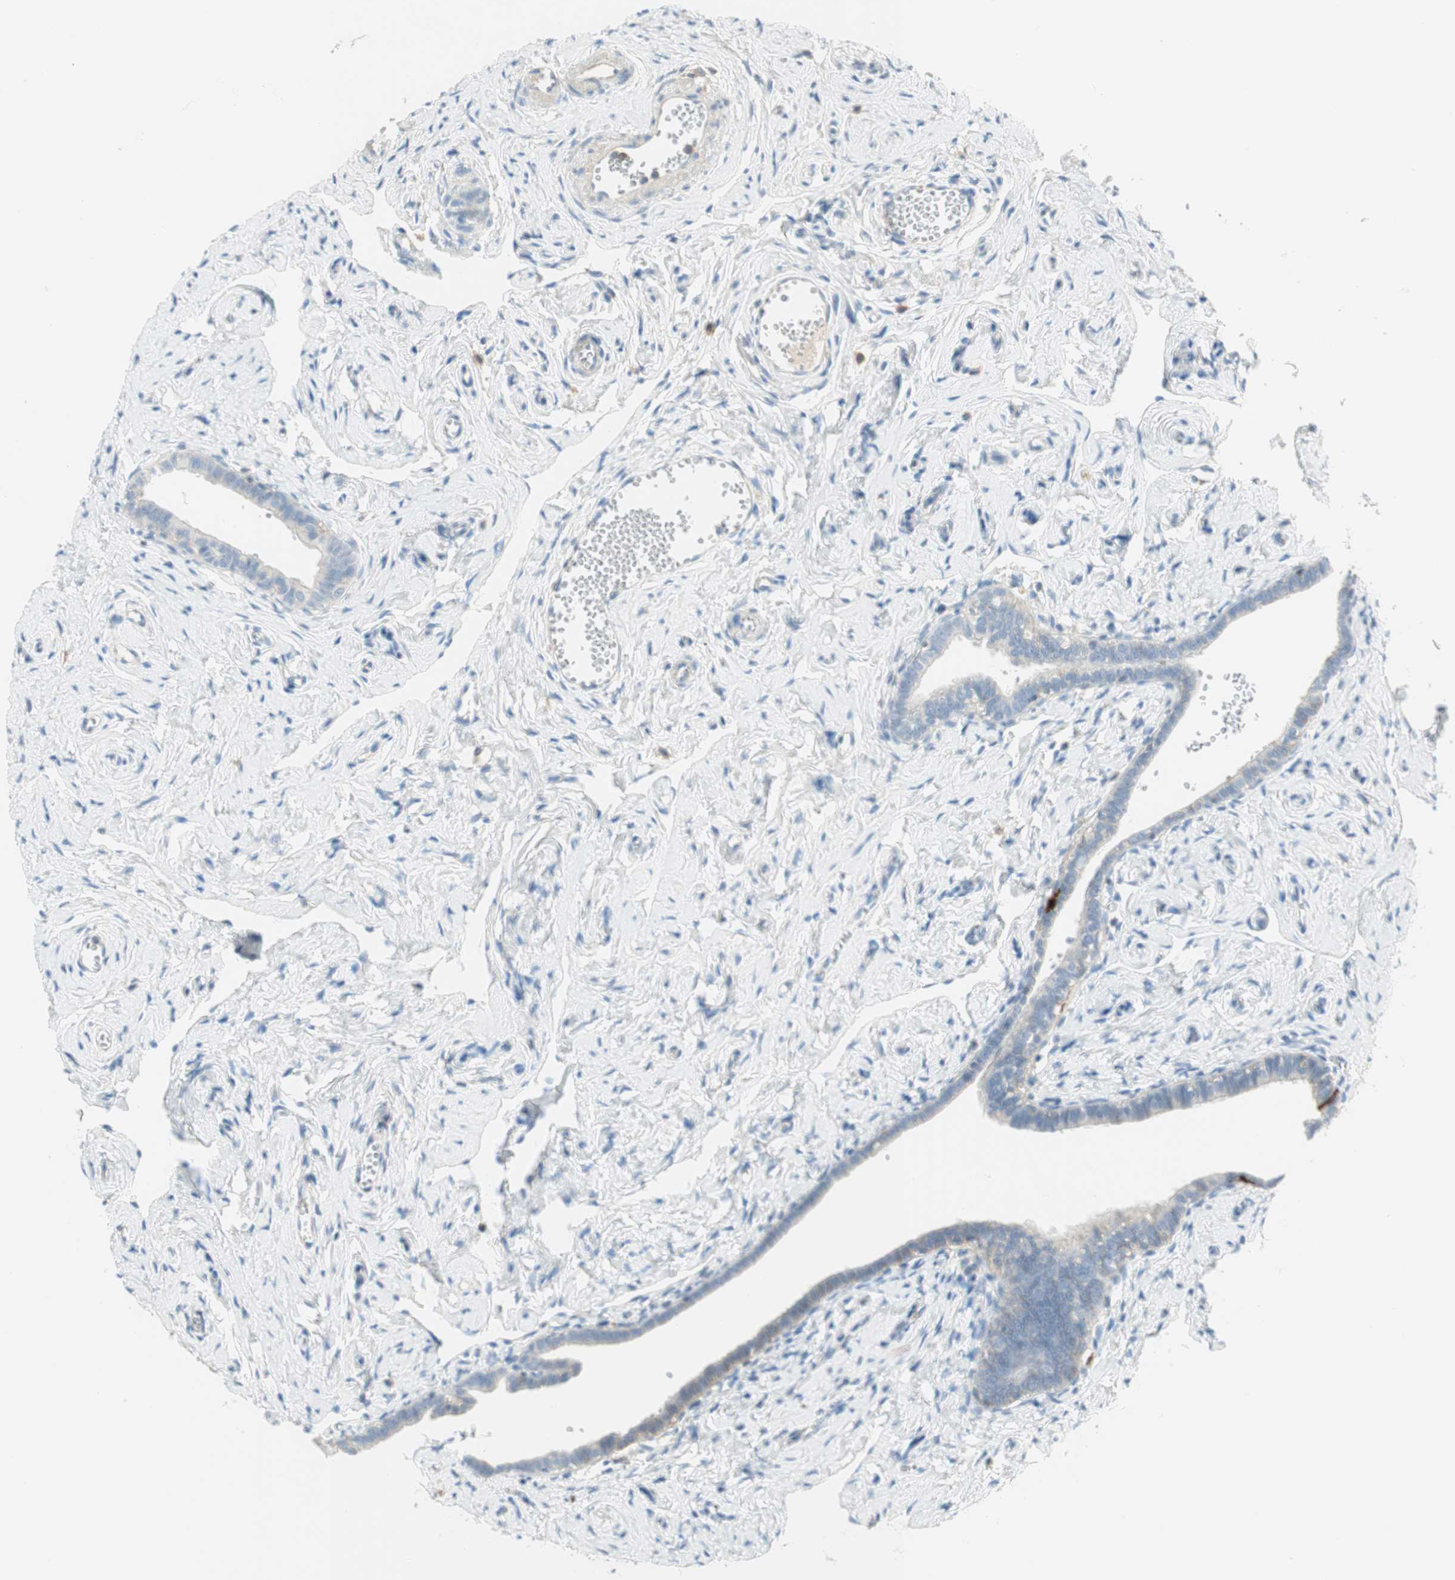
{"staining": {"intensity": "strong", "quantity": "<25%", "location": "cytoplasmic/membranous,nuclear"}, "tissue": "fallopian tube", "cell_type": "Glandular cells", "image_type": "normal", "snomed": [{"axis": "morphology", "description": "Normal tissue, NOS"}, {"axis": "topography", "description": "Fallopian tube"}], "caption": "This is an image of immunohistochemistry staining of benign fallopian tube, which shows strong expression in the cytoplasmic/membranous,nuclear of glandular cells.", "gene": "PTTG1", "patient": {"sex": "female", "age": 71}}